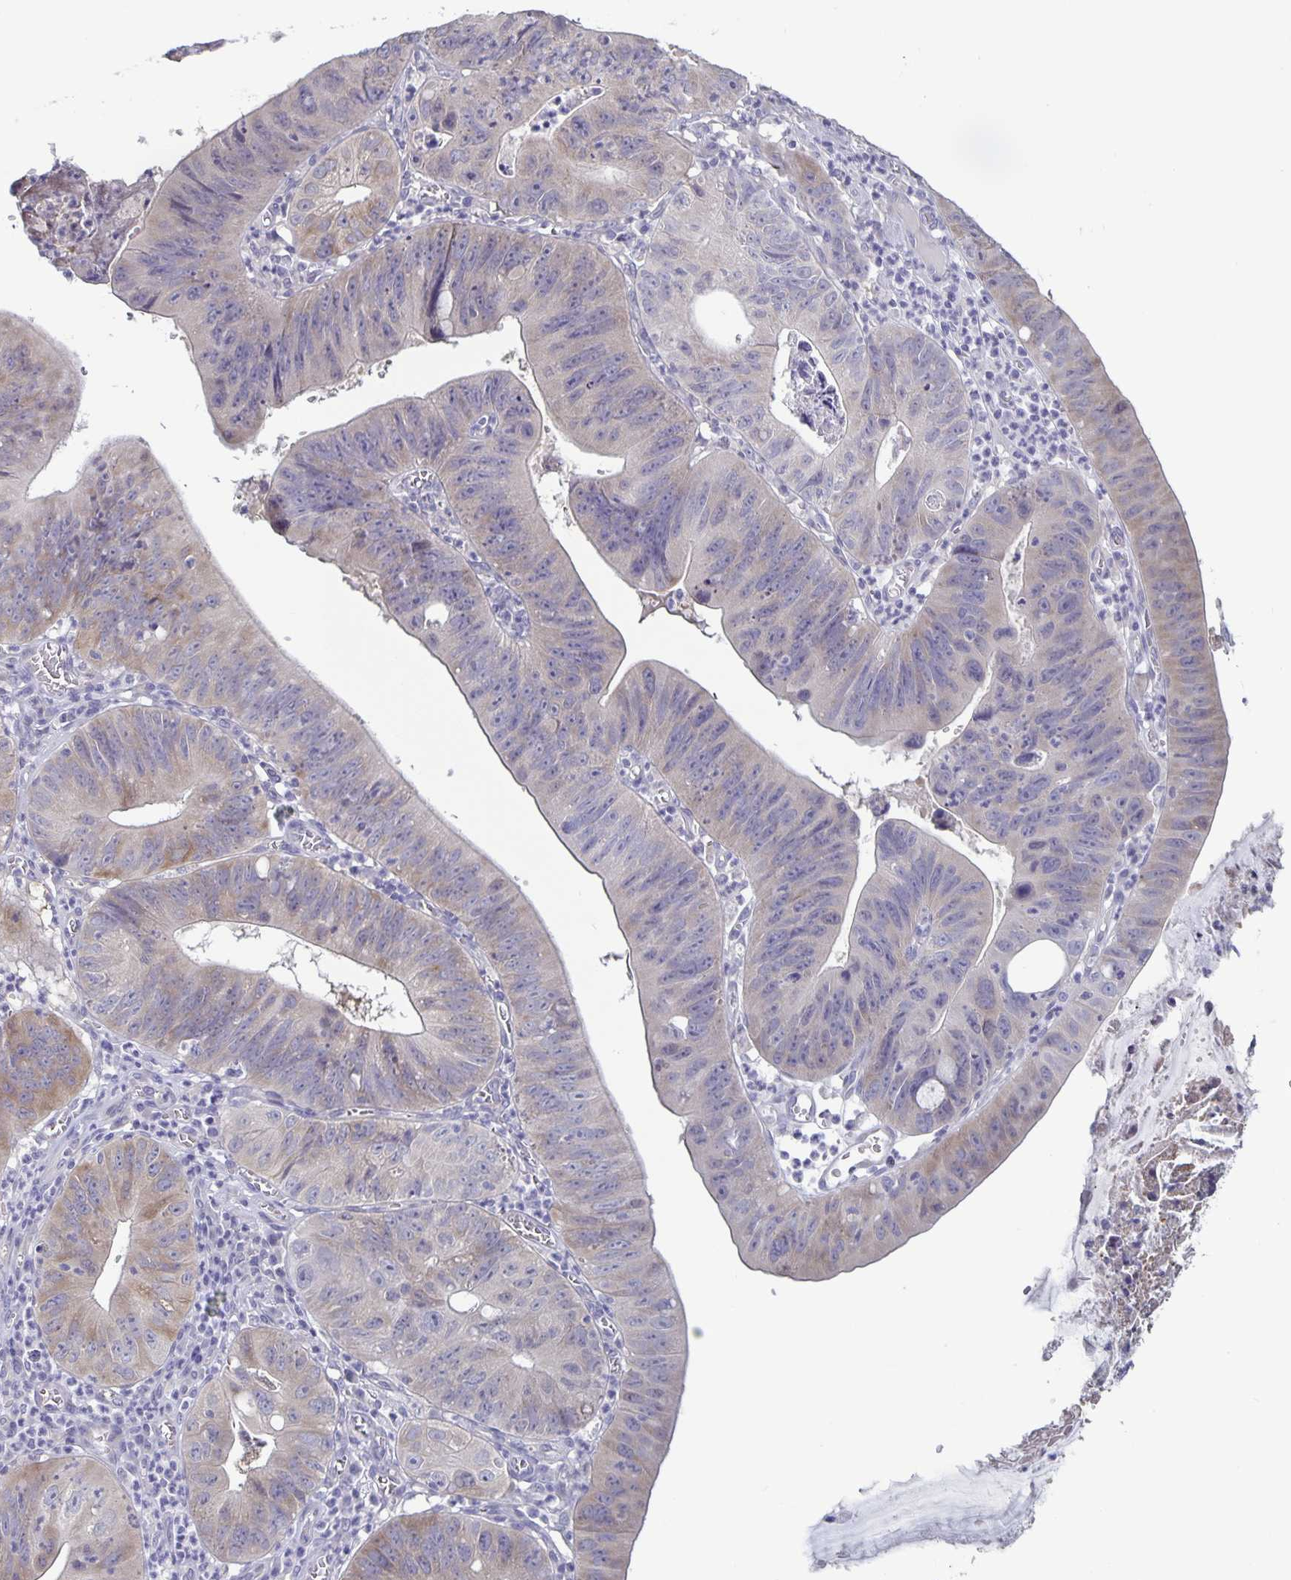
{"staining": {"intensity": "moderate", "quantity": "<25%", "location": "cytoplasmic/membranous"}, "tissue": "stomach cancer", "cell_type": "Tumor cells", "image_type": "cancer", "snomed": [{"axis": "morphology", "description": "Adenocarcinoma, NOS"}, {"axis": "topography", "description": "Stomach"}], "caption": "IHC of human stomach cancer exhibits low levels of moderate cytoplasmic/membranous staining in about <25% of tumor cells.", "gene": "PLCB3", "patient": {"sex": "male", "age": 59}}